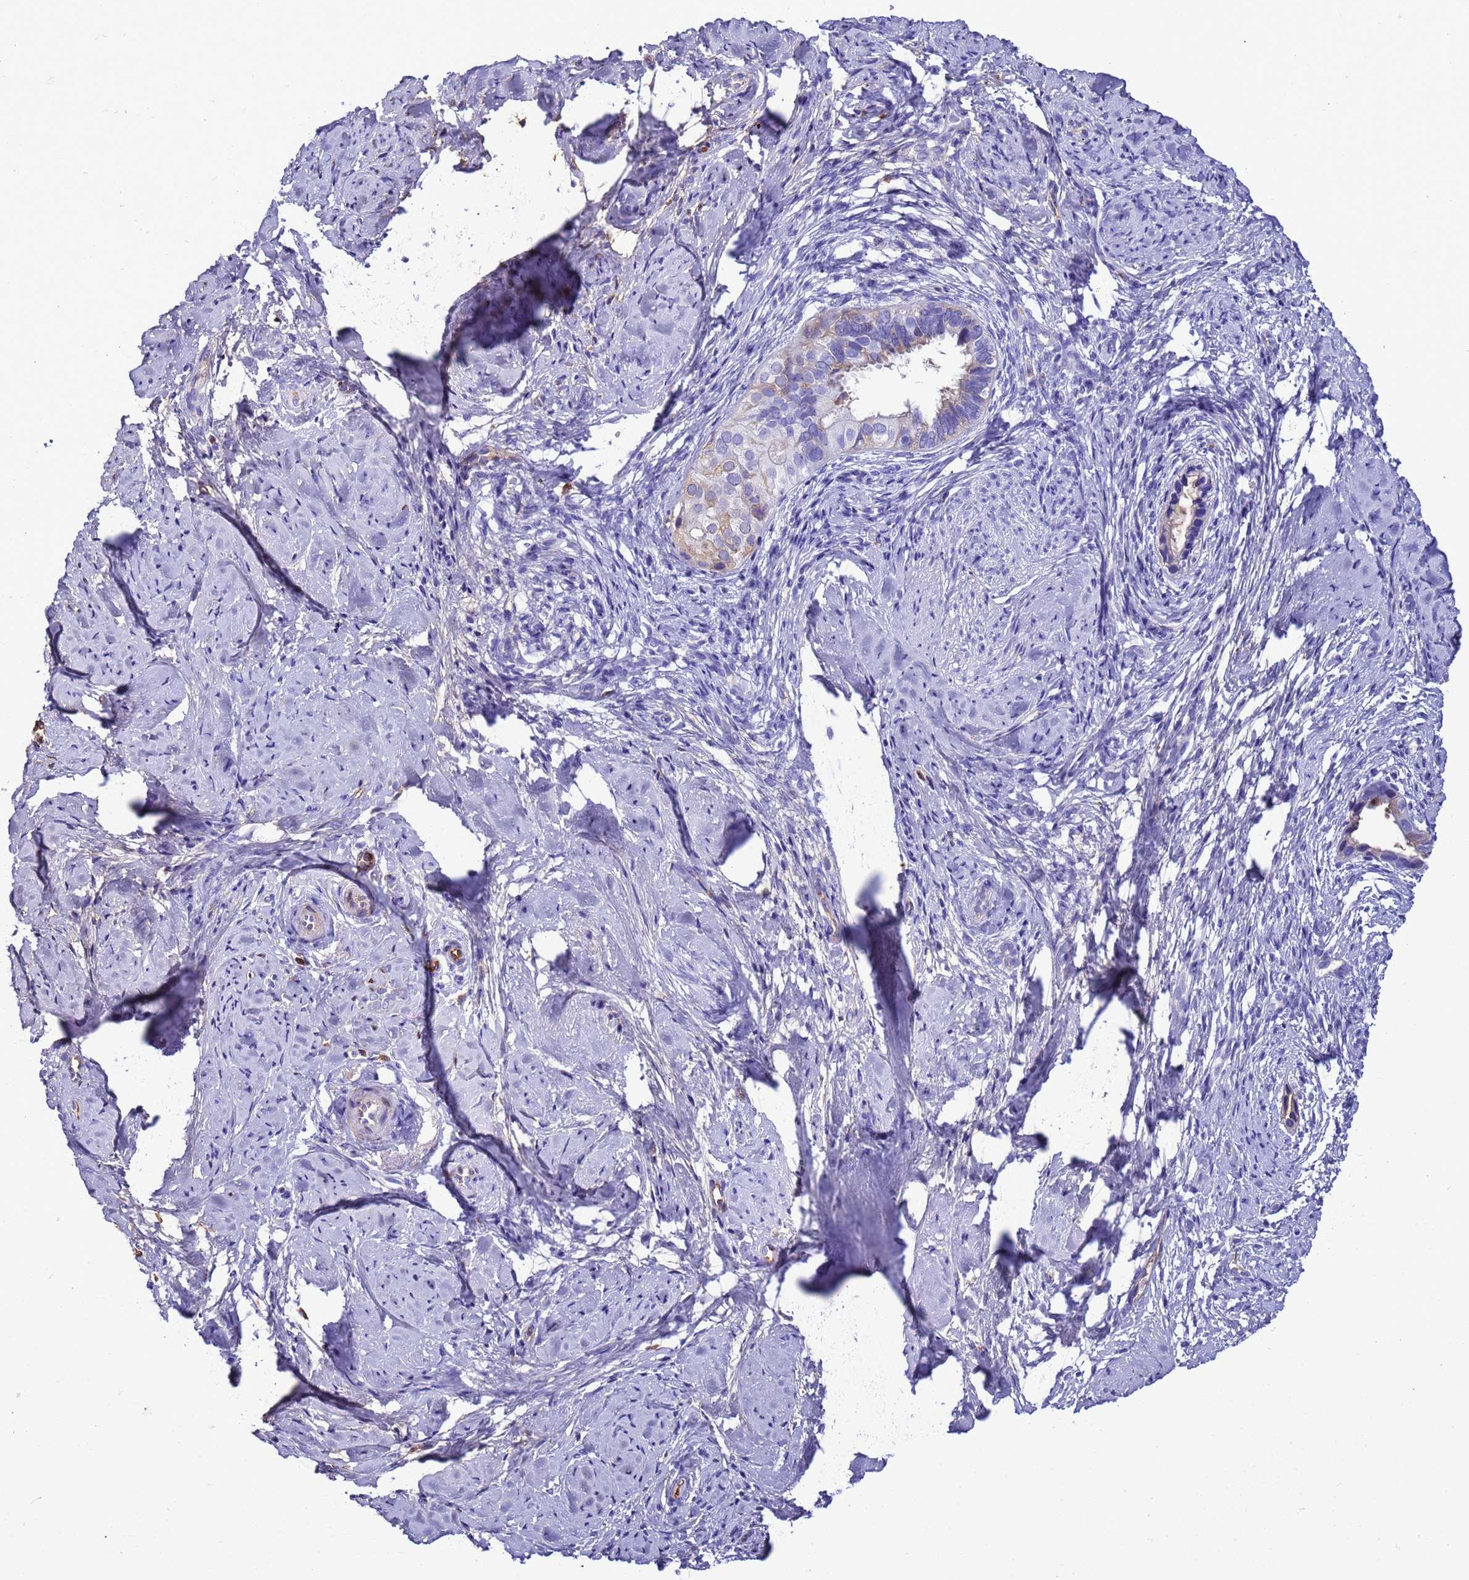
{"staining": {"intensity": "negative", "quantity": "none", "location": "none"}, "tissue": "cervix", "cell_type": "Glandular cells", "image_type": "normal", "snomed": [{"axis": "morphology", "description": "Normal tissue, NOS"}, {"axis": "topography", "description": "Cervix"}], "caption": "Immunohistochemistry (IHC) histopathology image of benign cervix: cervix stained with DAB (3,3'-diaminobenzidine) exhibits no significant protein expression in glandular cells. (Brightfield microscopy of DAB IHC at high magnification).", "gene": "H1", "patient": {"sex": "female", "age": 57}}